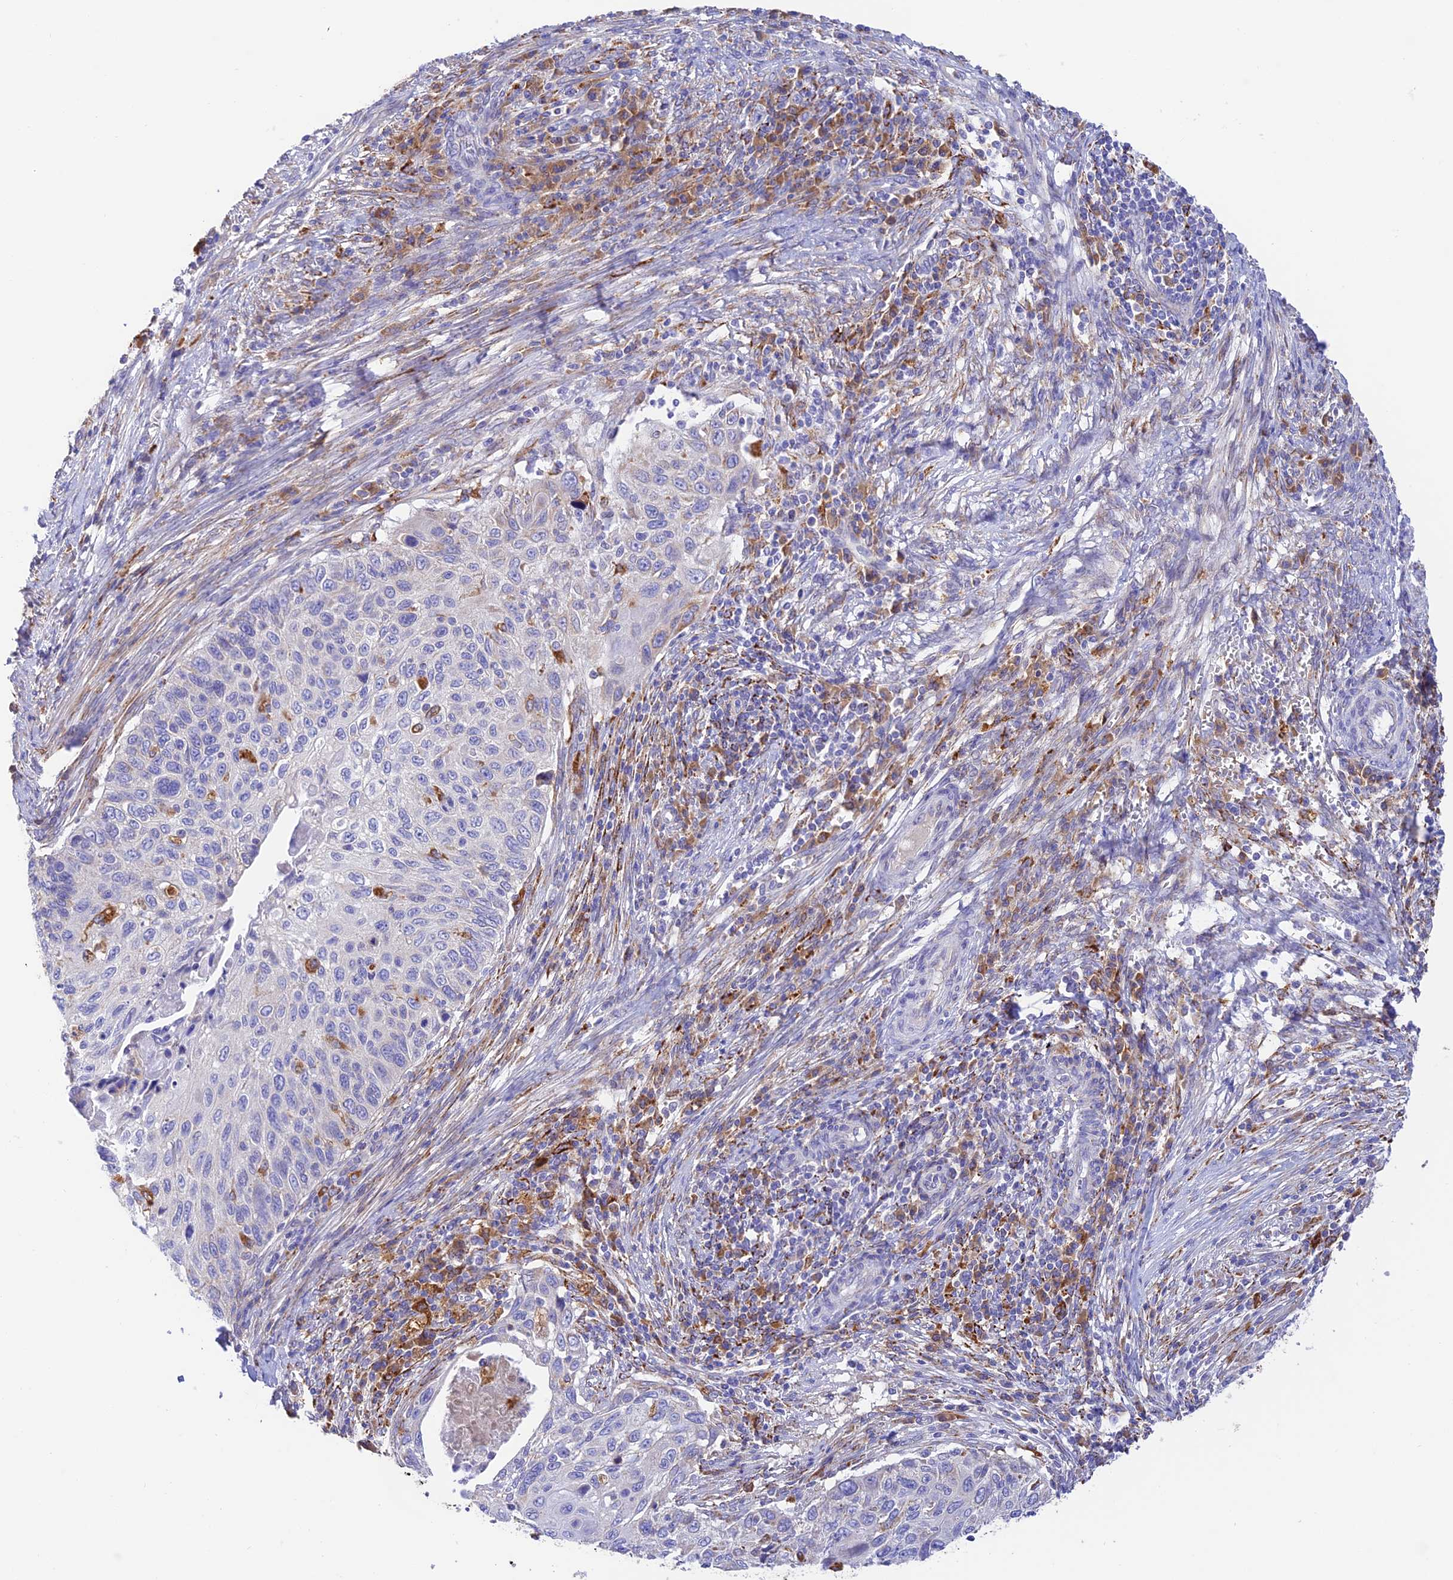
{"staining": {"intensity": "negative", "quantity": "none", "location": "none"}, "tissue": "cervical cancer", "cell_type": "Tumor cells", "image_type": "cancer", "snomed": [{"axis": "morphology", "description": "Squamous cell carcinoma, NOS"}, {"axis": "topography", "description": "Cervix"}], "caption": "Tumor cells are negative for protein expression in human cervical cancer (squamous cell carcinoma).", "gene": "VKORC1", "patient": {"sex": "female", "age": 70}}